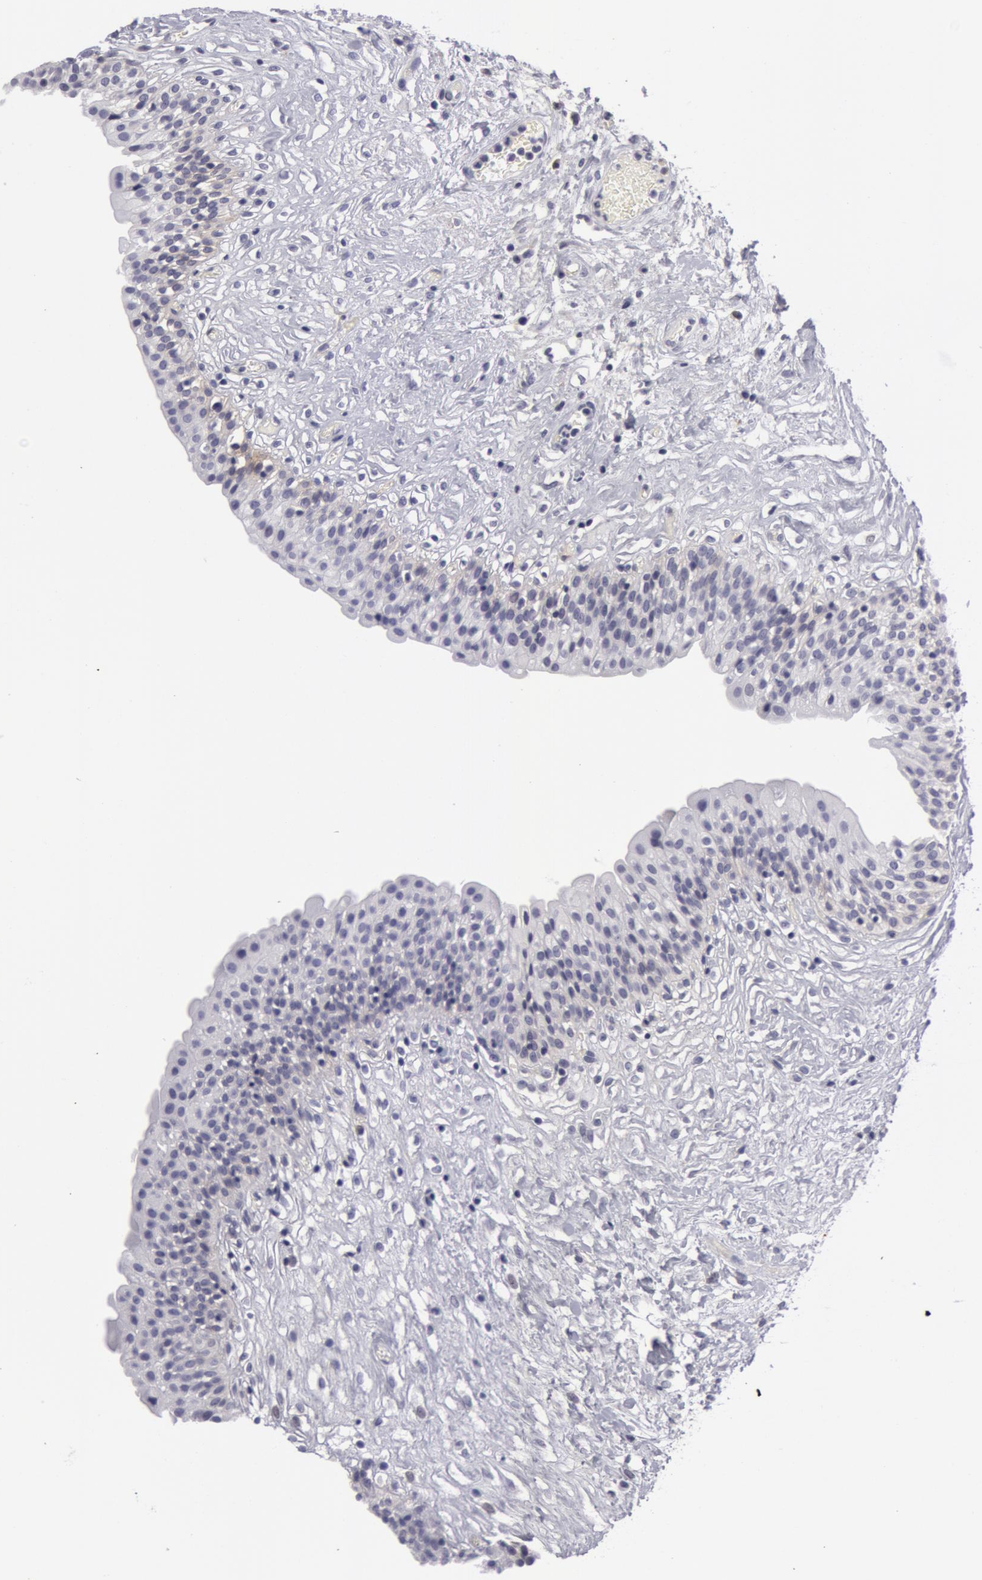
{"staining": {"intensity": "weak", "quantity": "<25%", "location": "cytoplasmic/membranous"}, "tissue": "urinary bladder", "cell_type": "Urothelial cells", "image_type": "normal", "snomed": [{"axis": "morphology", "description": "Adenocarcinoma, NOS"}, {"axis": "topography", "description": "Urinary bladder"}], "caption": "A histopathology image of human urinary bladder is negative for staining in urothelial cells. (DAB (3,3'-diaminobenzidine) immunohistochemistry visualized using brightfield microscopy, high magnification).", "gene": "NLGN4X", "patient": {"sex": "male", "age": 61}}